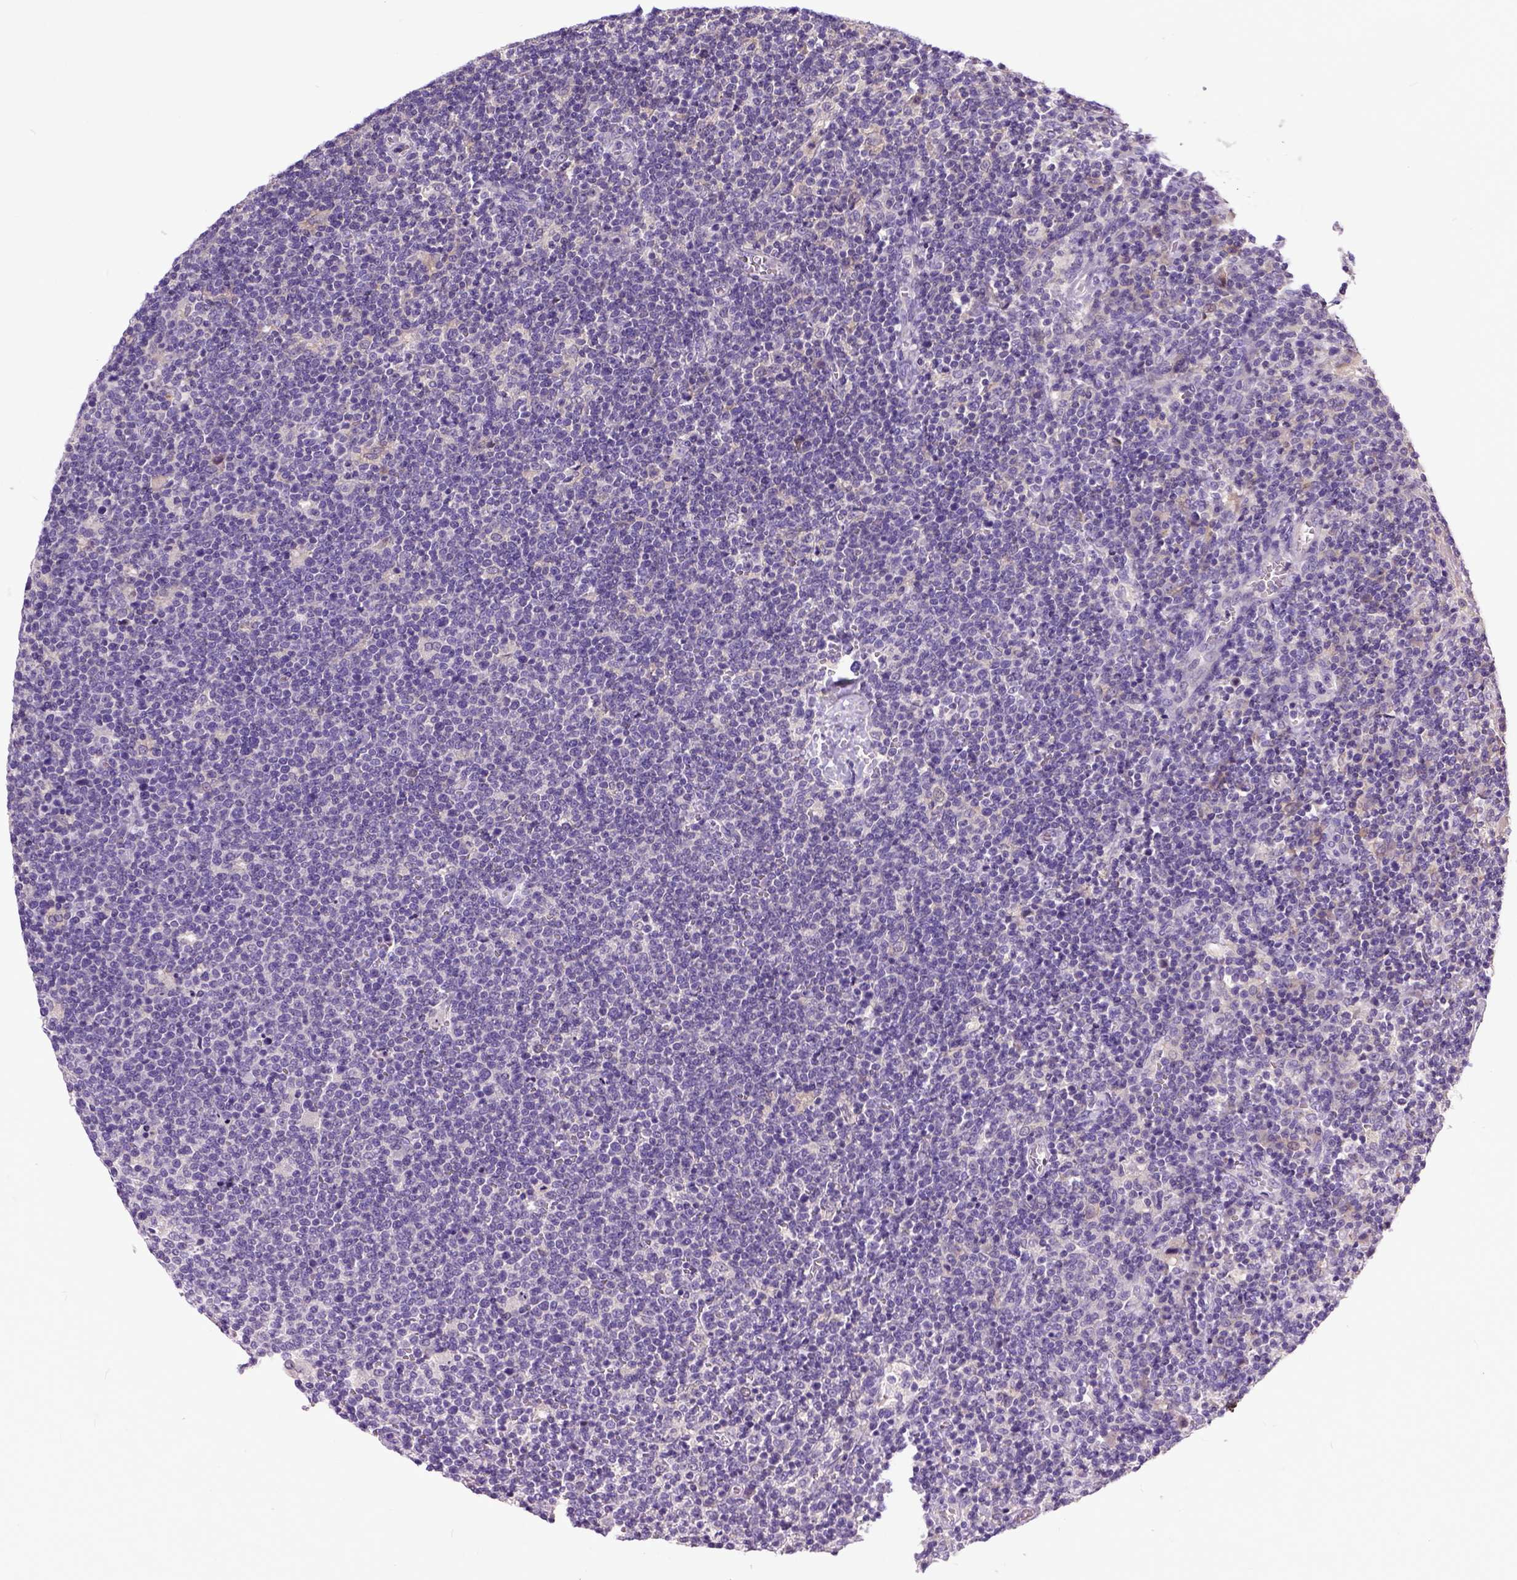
{"staining": {"intensity": "negative", "quantity": "none", "location": "none"}, "tissue": "lymphoma", "cell_type": "Tumor cells", "image_type": "cancer", "snomed": [{"axis": "morphology", "description": "Malignant lymphoma, non-Hodgkin's type, High grade"}, {"axis": "topography", "description": "Lymph node"}], "caption": "This is an immunohistochemistry (IHC) image of lymphoma. There is no staining in tumor cells.", "gene": "NEK5", "patient": {"sex": "male", "age": 61}}